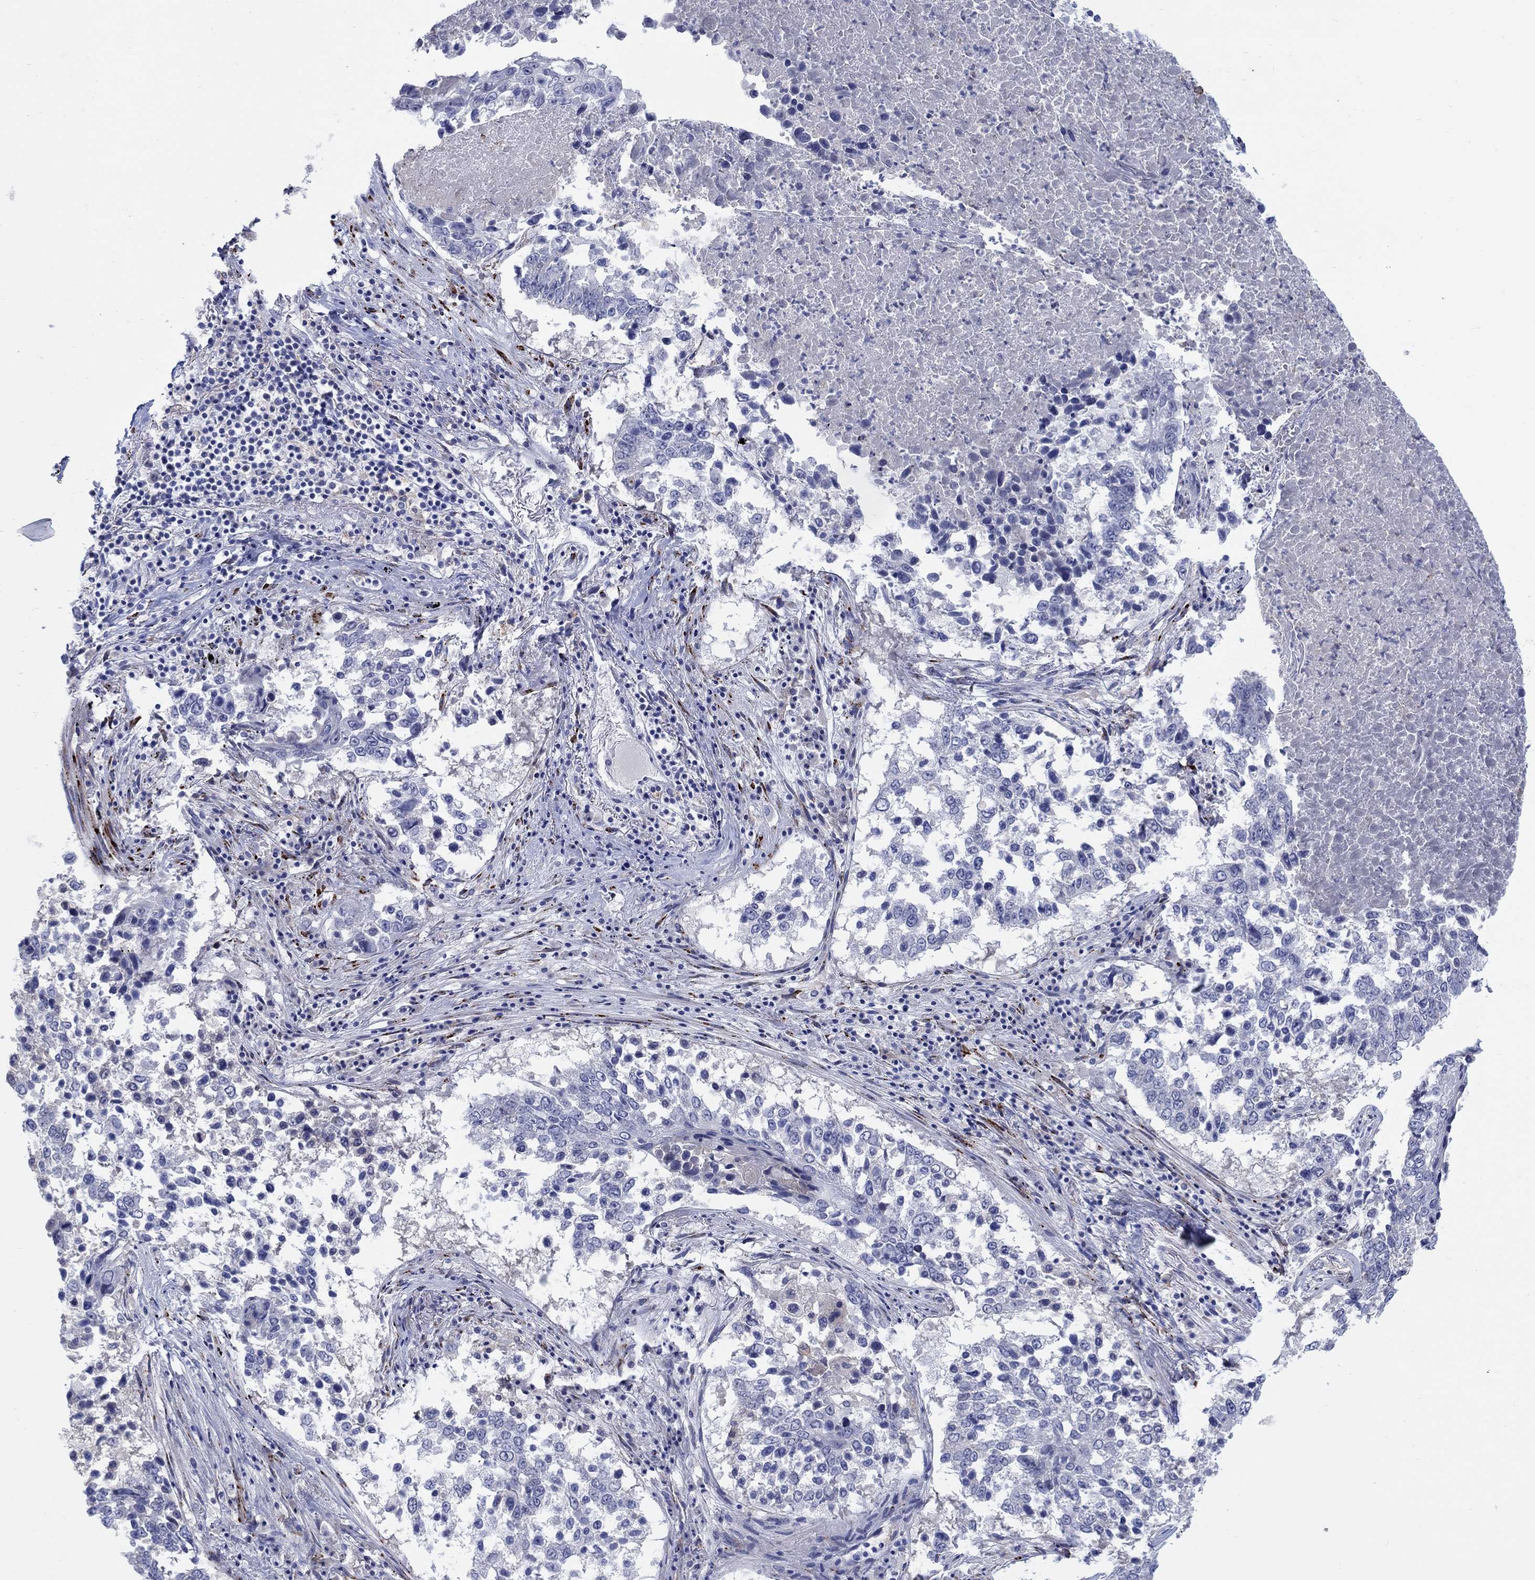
{"staining": {"intensity": "negative", "quantity": "none", "location": "none"}, "tissue": "lung cancer", "cell_type": "Tumor cells", "image_type": "cancer", "snomed": [{"axis": "morphology", "description": "Squamous cell carcinoma, NOS"}, {"axis": "topography", "description": "Lung"}], "caption": "Squamous cell carcinoma (lung) was stained to show a protein in brown. There is no significant staining in tumor cells.", "gene": "REEP2", "patient": {"sex": "male", "age": 82}}